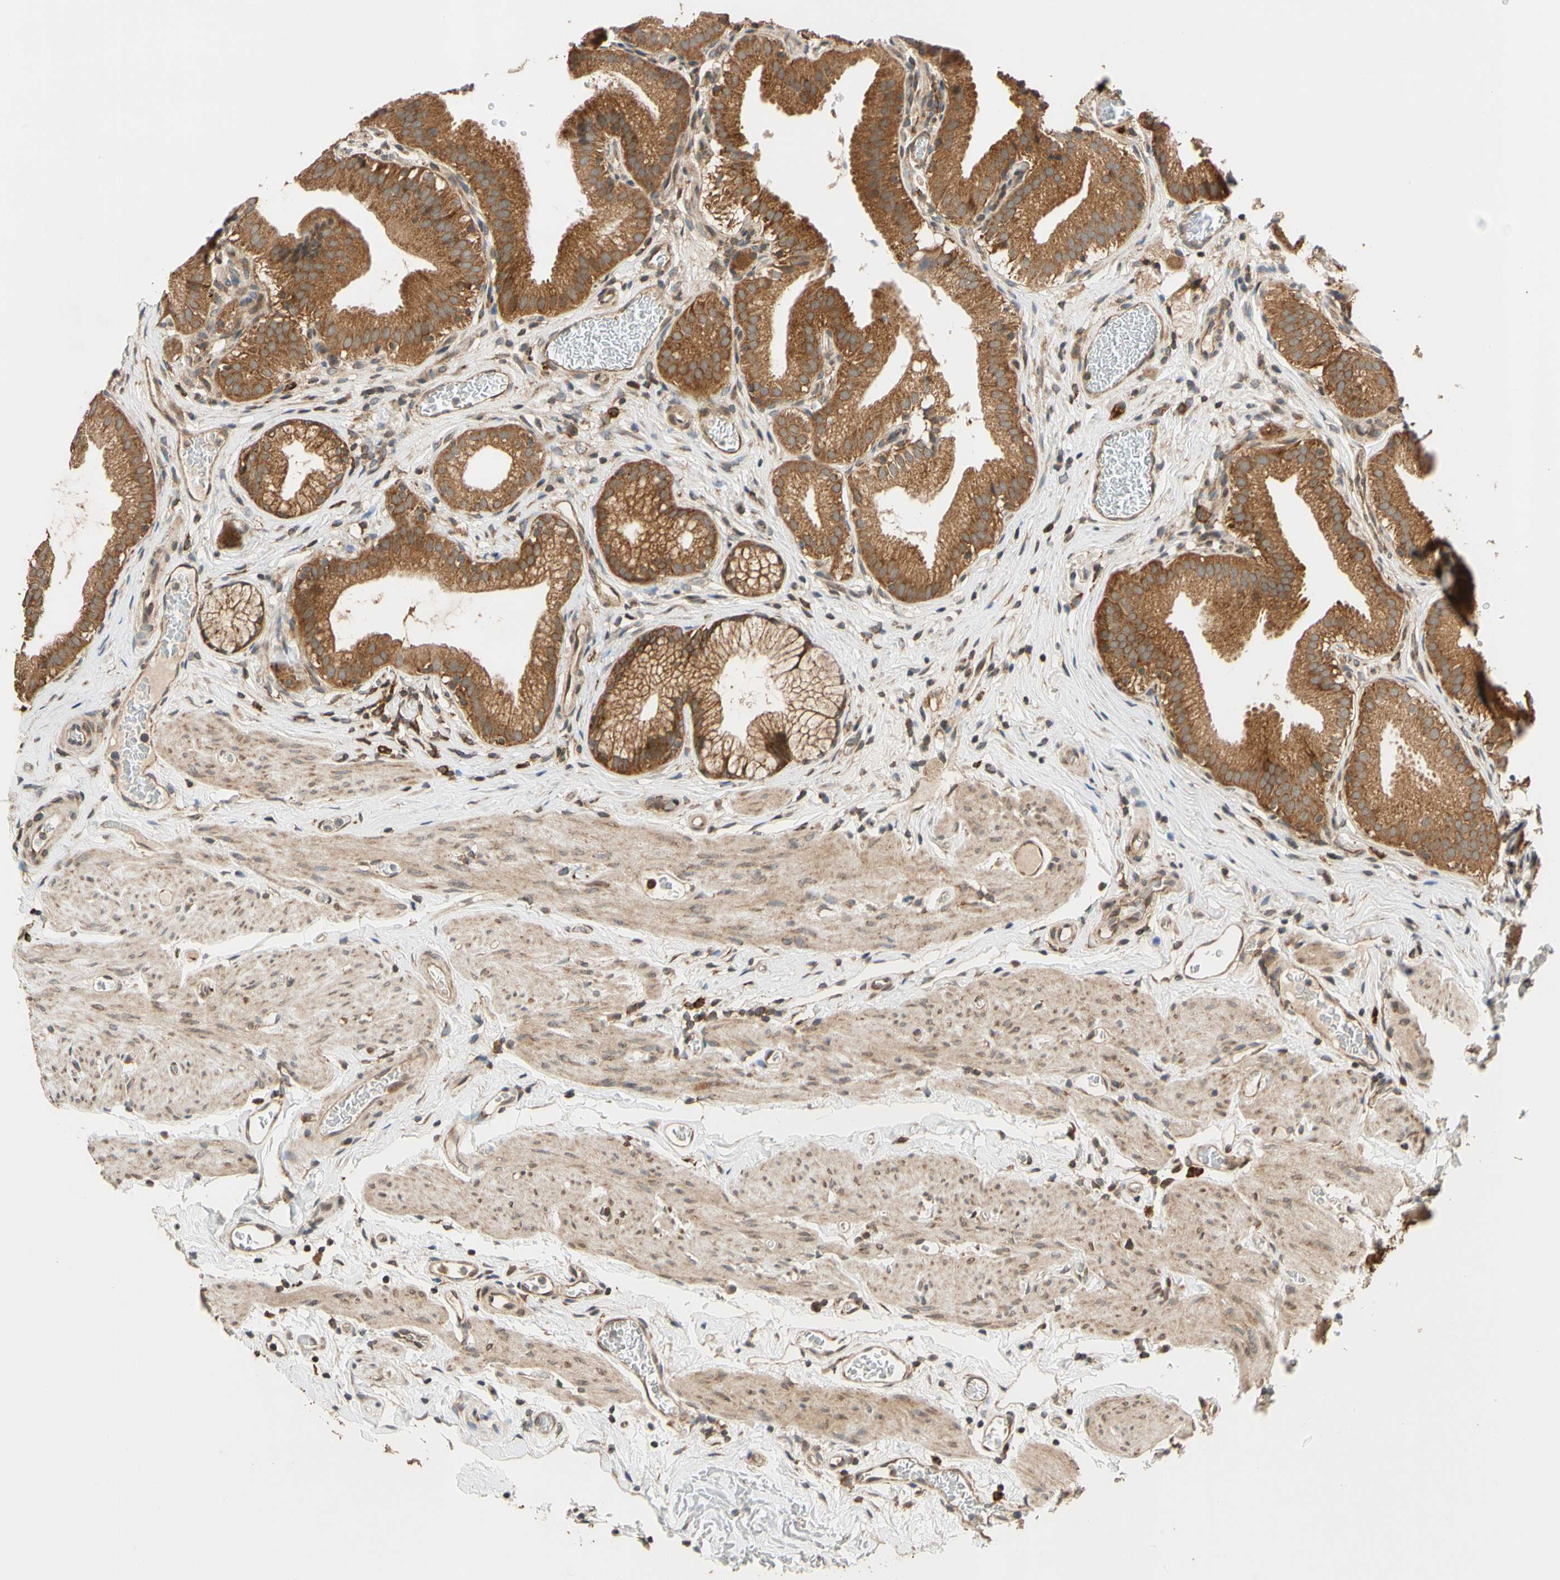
{"staining": {"intensity": "strong", "quantity": ">75%", "location": "cytoplasmic/membranous"}, "tissue": "gallbladder", "cell_type": "Glandular cells", "image_type": "normal", "snomed": [{"axis": "morphology", "description": "Normal tissue, NOS"}, {"axis": "topography", "description": "Gallbladder"}], "caption": "This photomicrograph shows unremarkable gallbladder stained with immunohistochemistry (IHC) to label a protein in brown. The cytoplasmic/membranous of glandular cells show strong positivity for the protein. Nuclei are counter-stained blue.", "gene": "ANKHD1", "patient": {"sex": "male", "age": 54}}